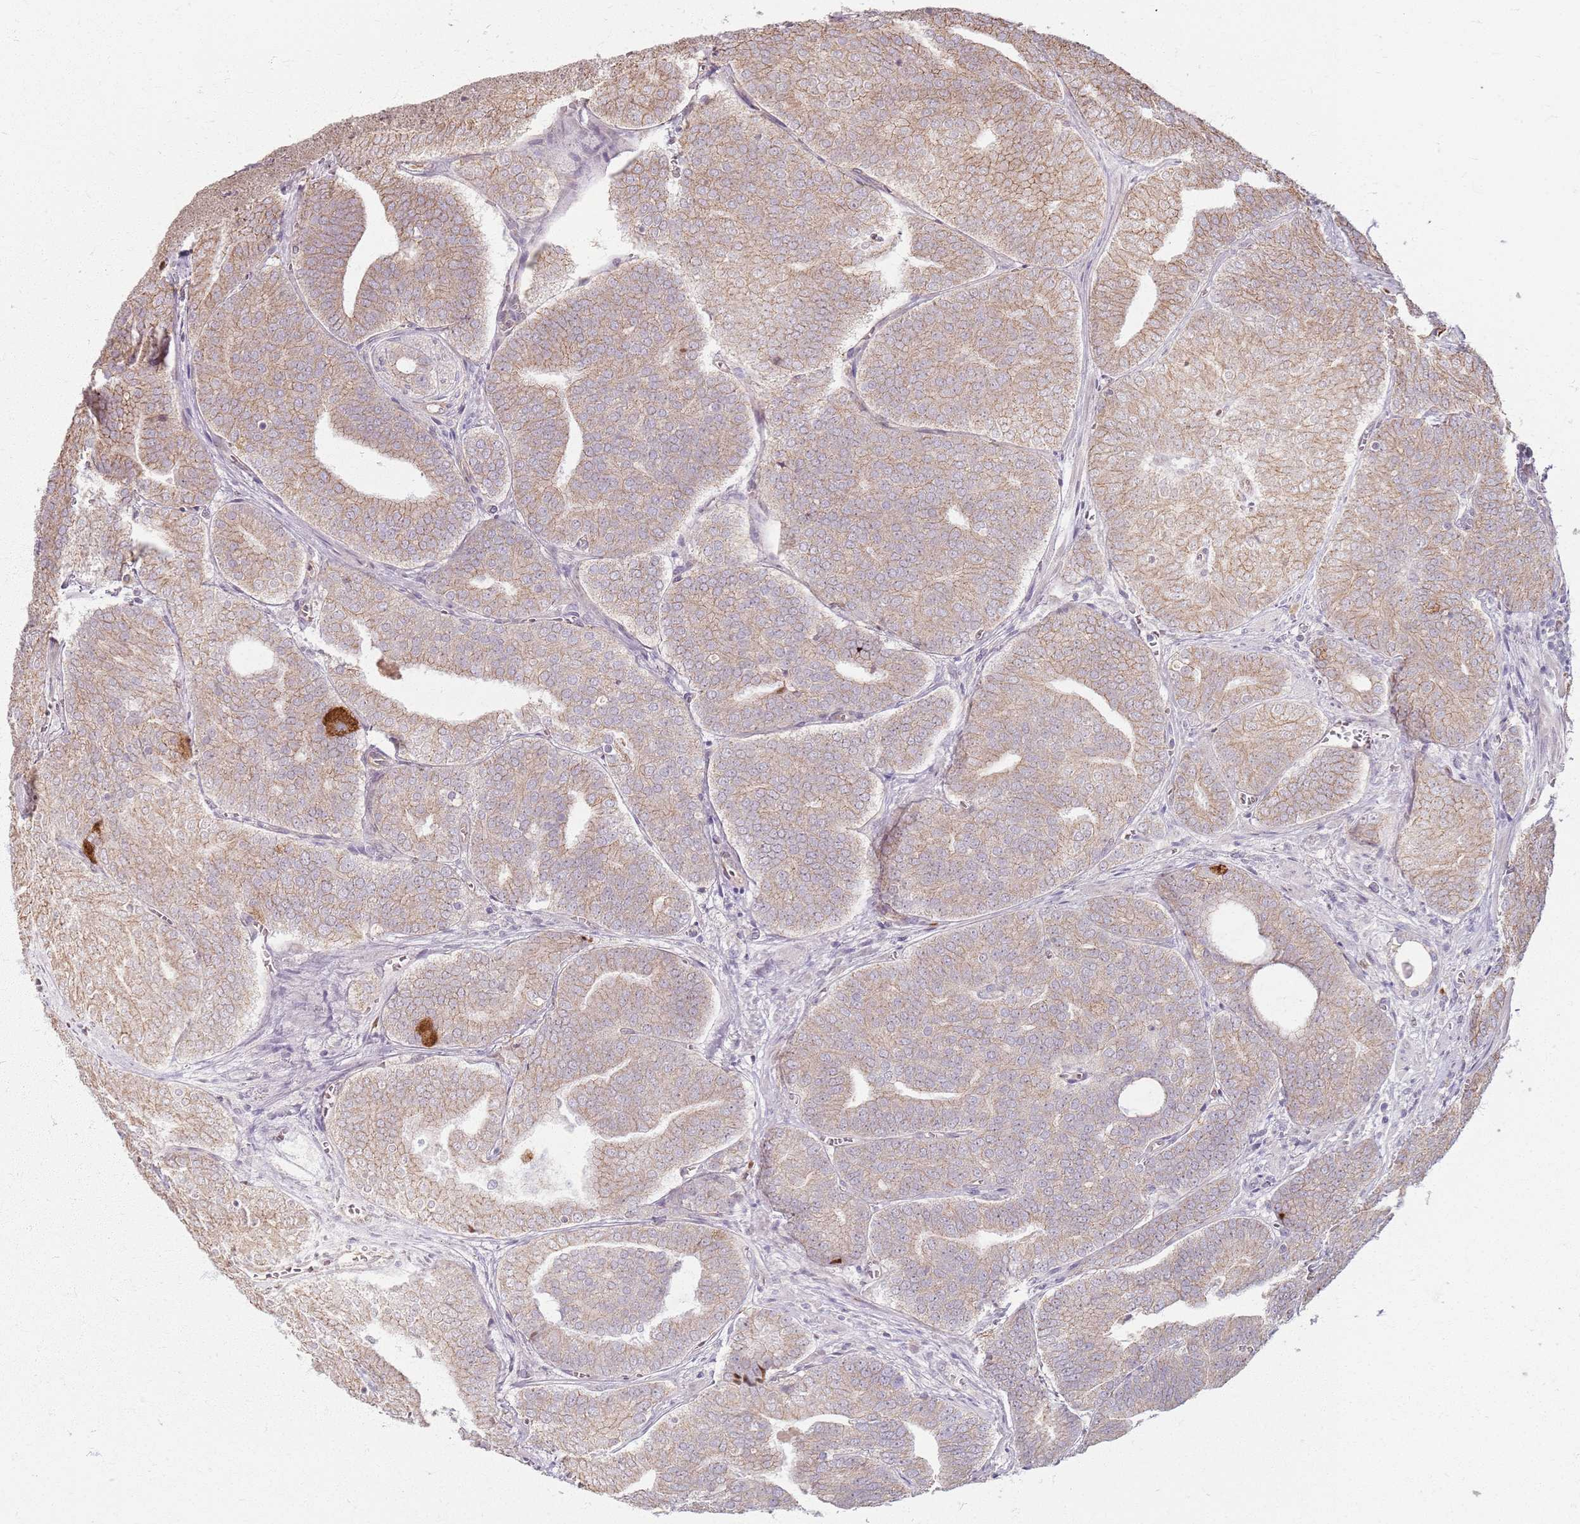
{"staining": {"intensity": "weak", "quantity": ">75%", "location": "cytoplasmic/membranous"}, "tissue": "prostate cancer", "cell_type": "Tumor cells", "image_type": "cancer", "snomed": [{"axis": "morphology", "description": "Adenocarcinoma, High grade"}, {"axis": "topography", "description": "Prostate"}], "caption": "Human prostate cancer (adenocarcinoma (high-grade)) stained for a protein (brown) displays weak cytoplasmic/membranous positive expression in about >75% of tumor cells.", "gene": "KCNA5", "patient": {"sex": "male", "age": 55}}